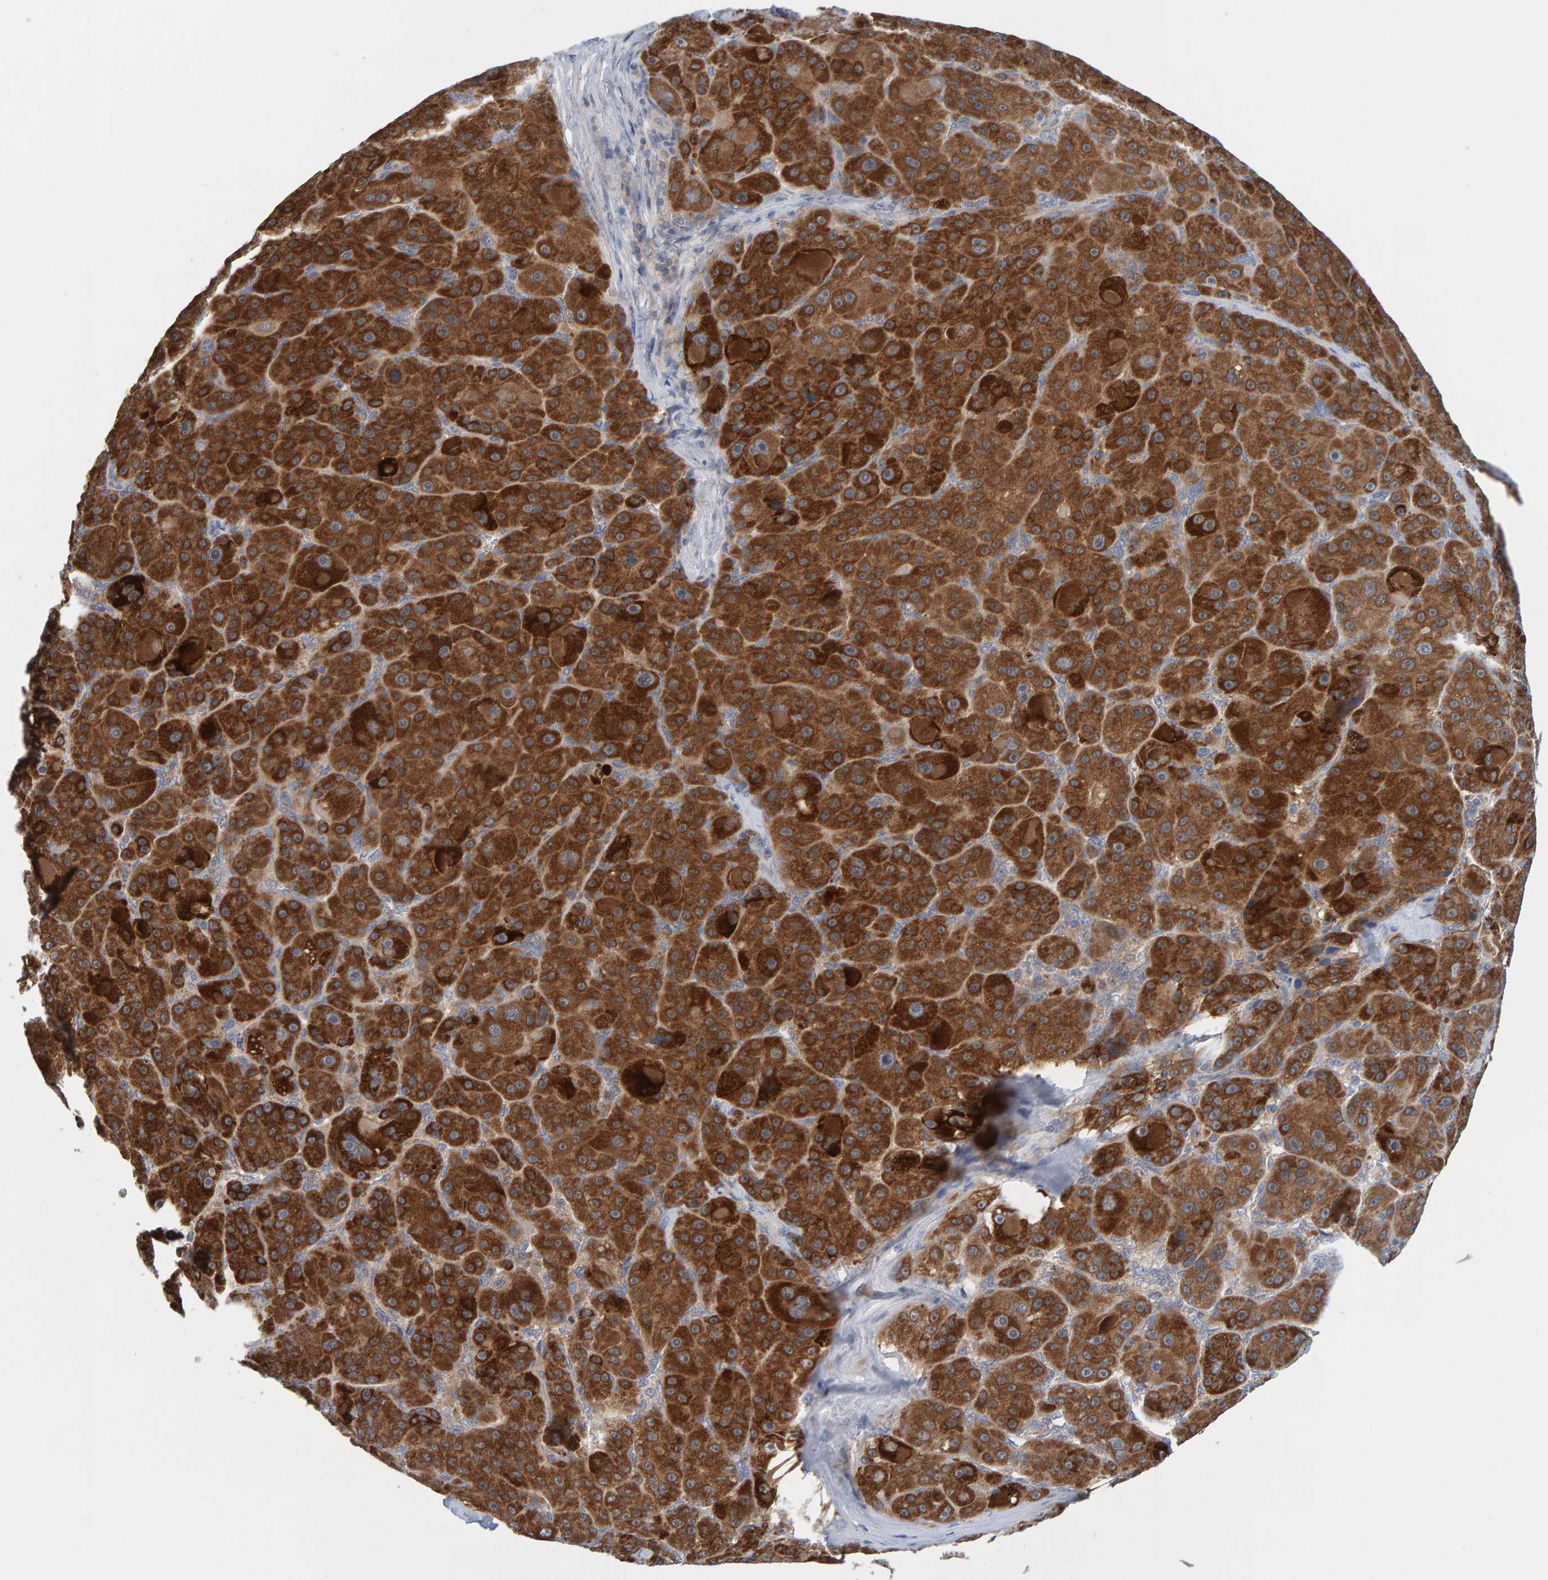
{"staining": {"intensity": "strong", "quantity": ">75%", "location": "cytoplasmic/membranous"}, "tissue": "liver cancer", "cell_type": "Tumor cells", "image_type": "cancer", "snomed": [{"axis": "morphology", "description": "Carcinoma, Hepatocellular, NOS"}, {"axis": "topography", "description": "Liver"}], "caption": "Approximately >75% of tumor cells in liver cancer (hepatocellular carcinoma) demonstrate strong cytoplasmic/membranous protein expression as visualized by brown immunohistochemical staining.", "gene": "TATDN1", "patient": {"sex": "male", "age": 76}}